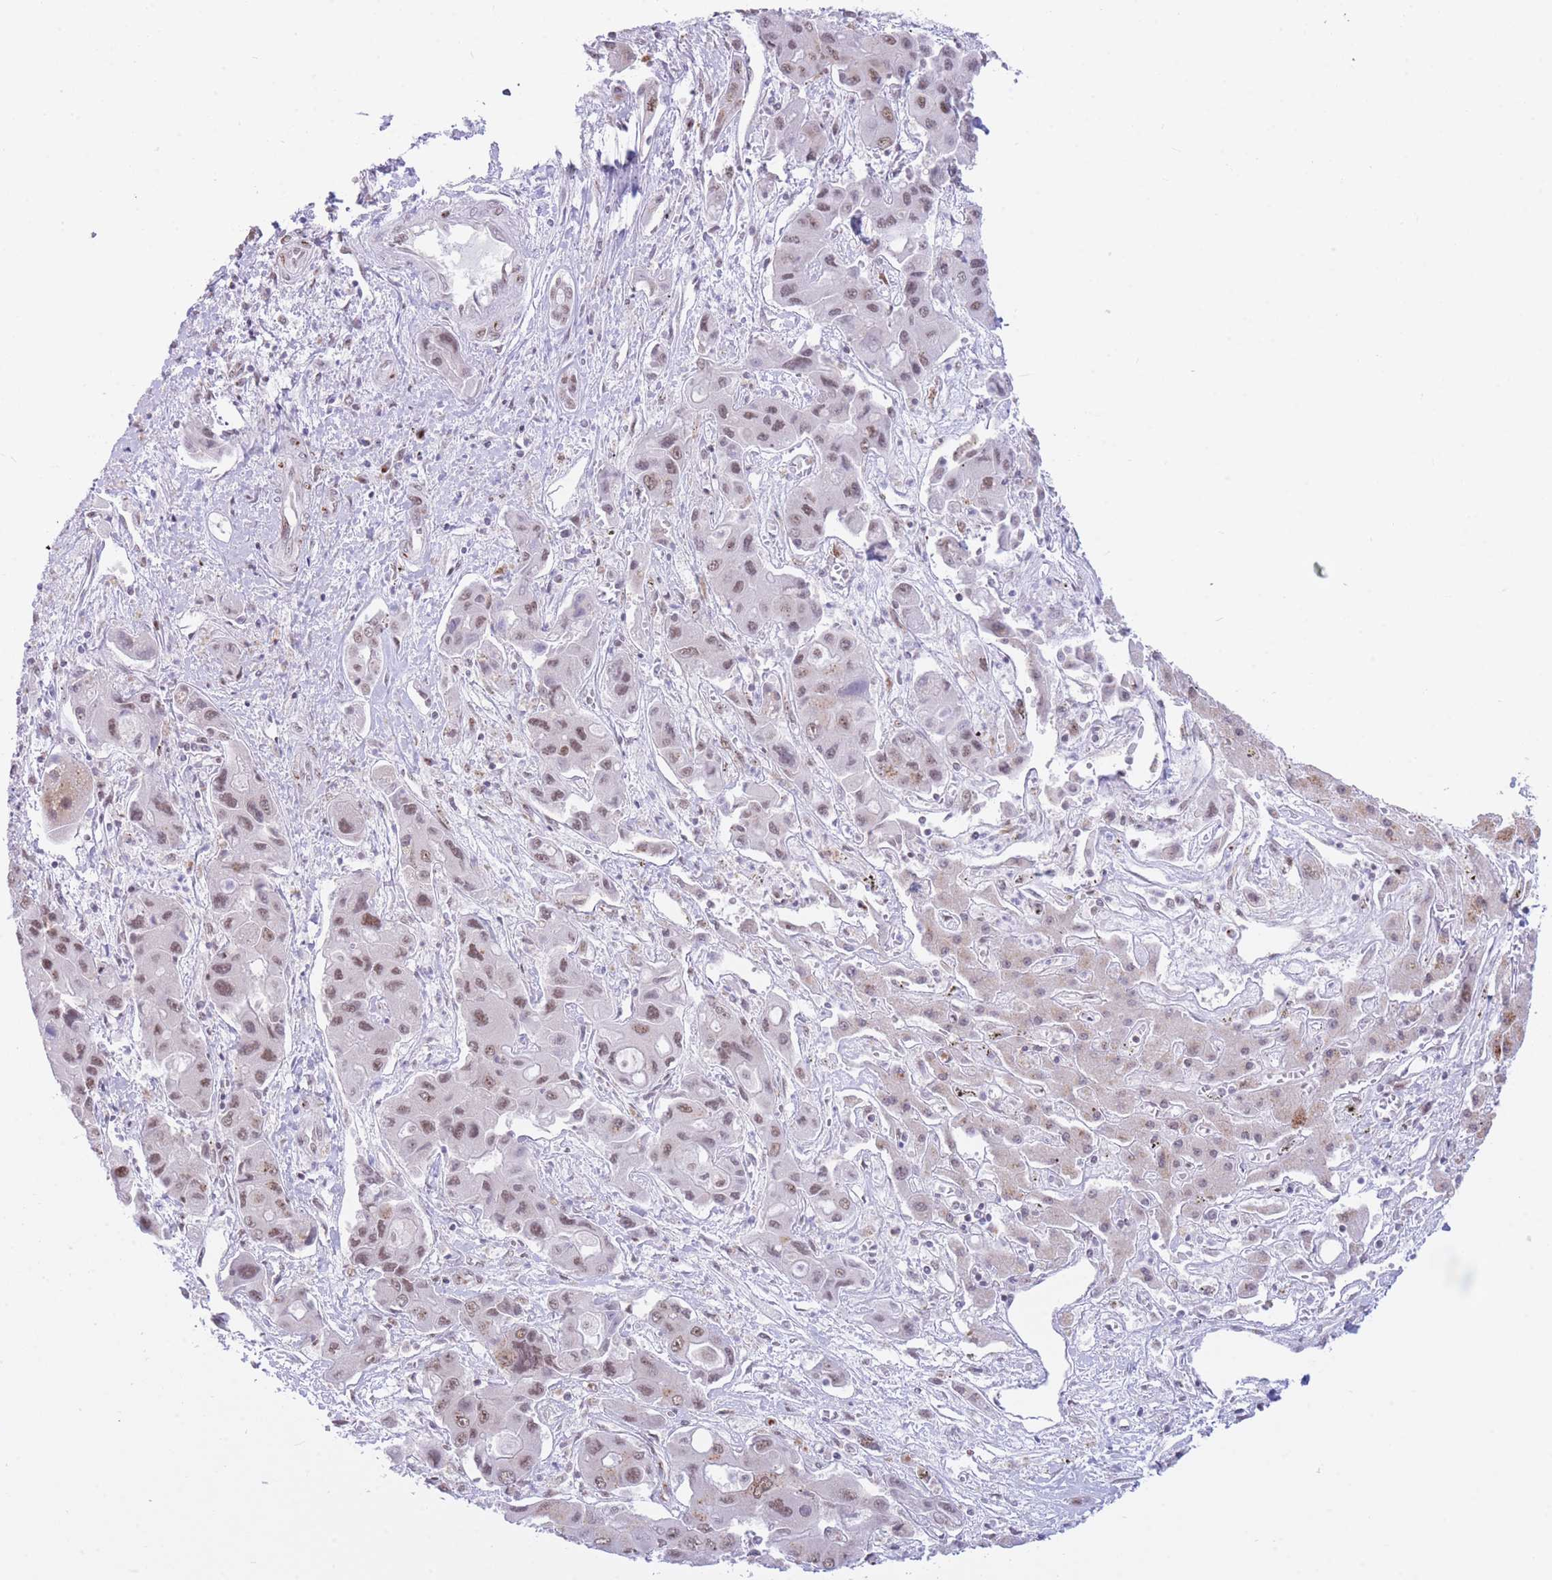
{"staining": {"intensity": "moderate", "quantity": ">75%", "location": "nuclear"}, "tissue": "liver cancer", "cell_type": "Tumor cells", "image_type": "cancer", "snomed": [{"axis": "morphology", "description": "Cholangiocarcinoma"}, {"axis": "topography", "description": "Liver"}], "caption": "A micrograph of liver cancer (cholangiocarcinoma) stained for a protein displays moderate nuclear brown staining in tumor cells.", "gene": "INO80C", "patient": {"sex": "male", "age": 67}}